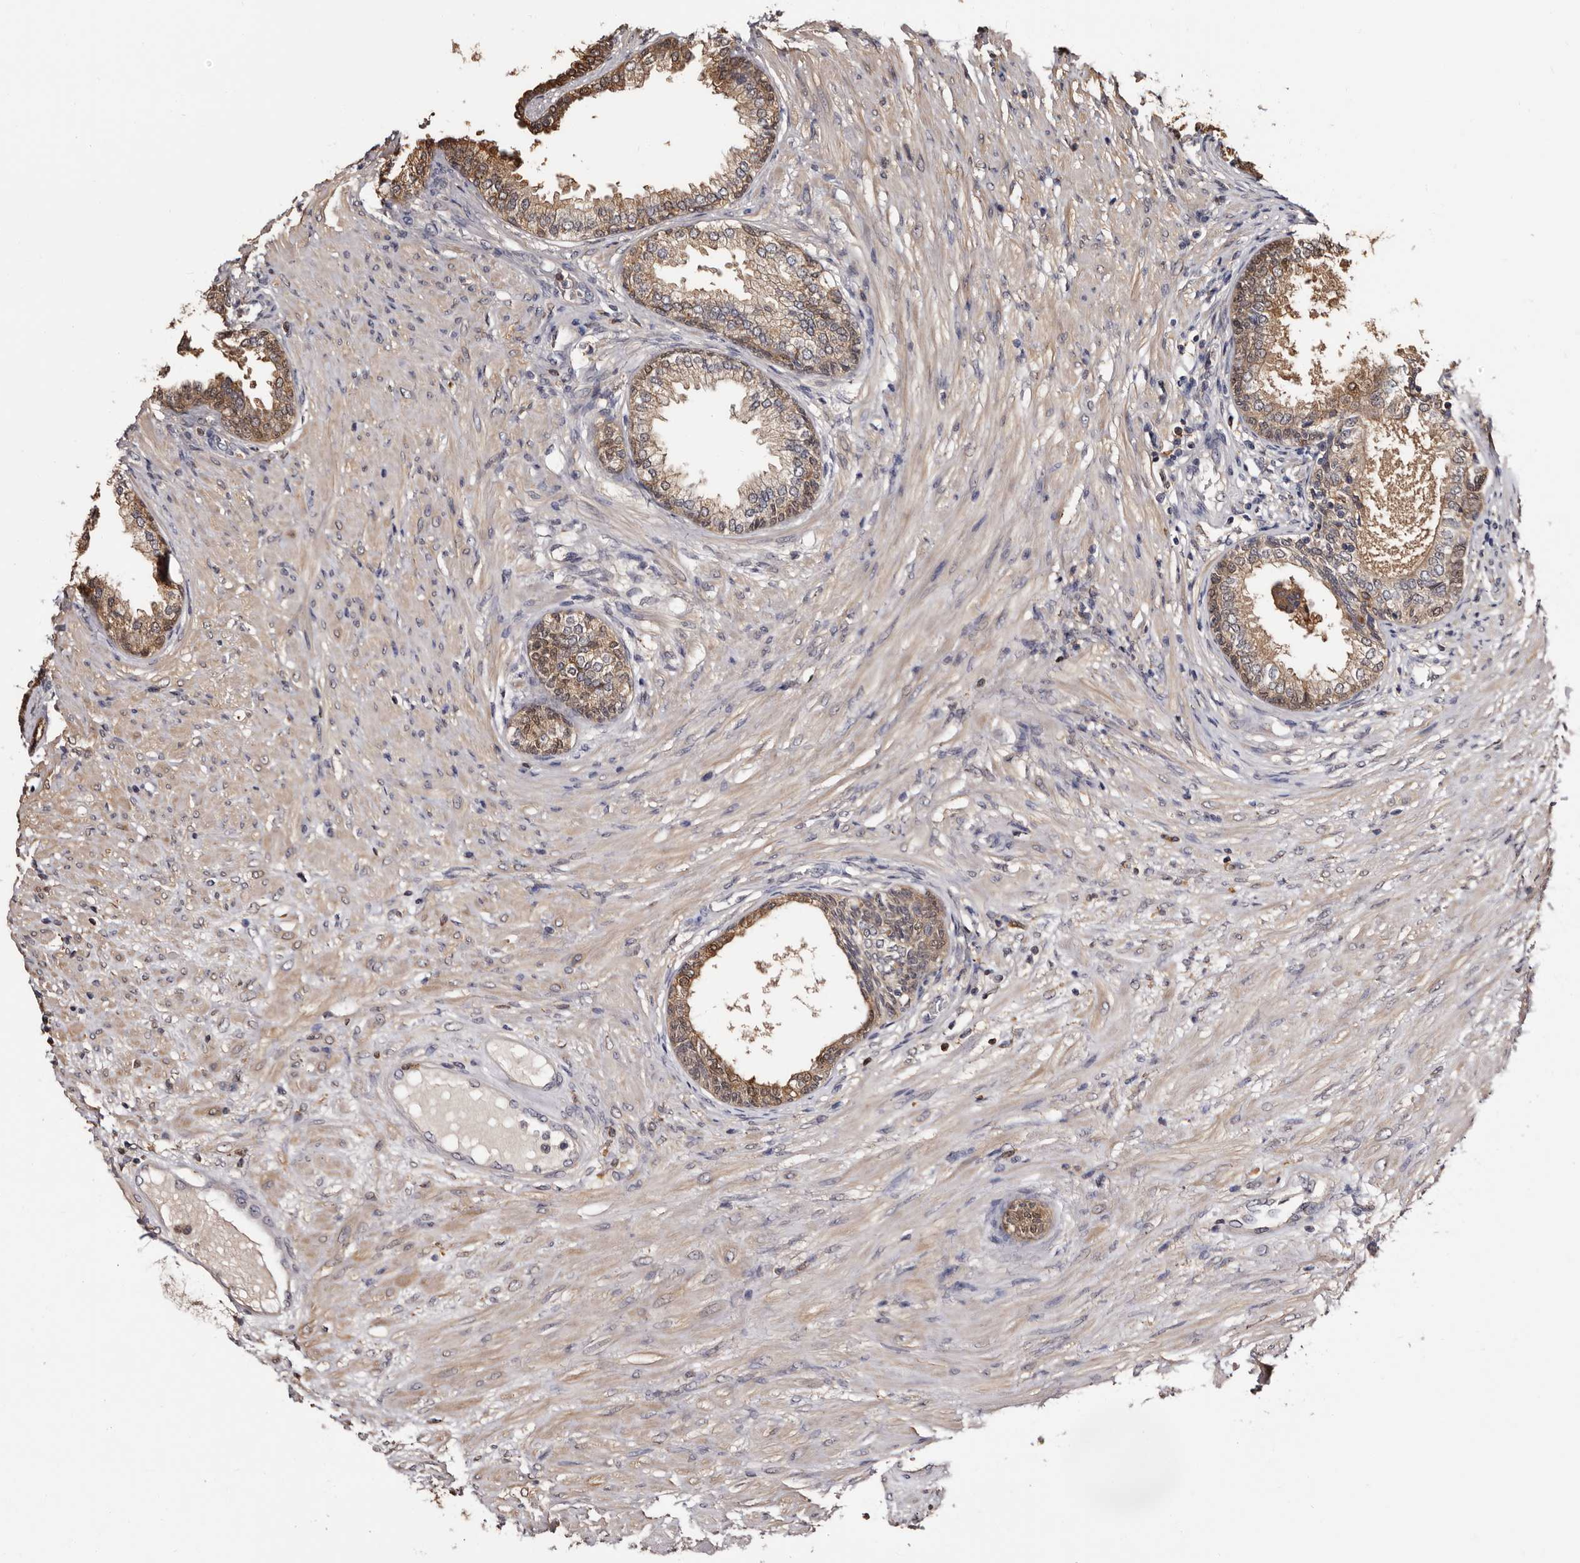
{"staining": {"intensity": "weak", "quantity": ">75%", "location": "cytoplasmic/membranous"}, "tissue": "prostate", "cell_type": "Glandular cells", "image_type": "normal", "snomed": [{"axis": "morphology", "description": "Normal tissue, NOS"}, {"axis": "topography", "description": "Prostate"}], "caption": "The immunohistochemical stain labels weak cytoplasmic/membranous positivity in glandular cells of unremarkable prostate.", "gene": "DNPH1", "patient": {"sex": "male", "age": 76}}